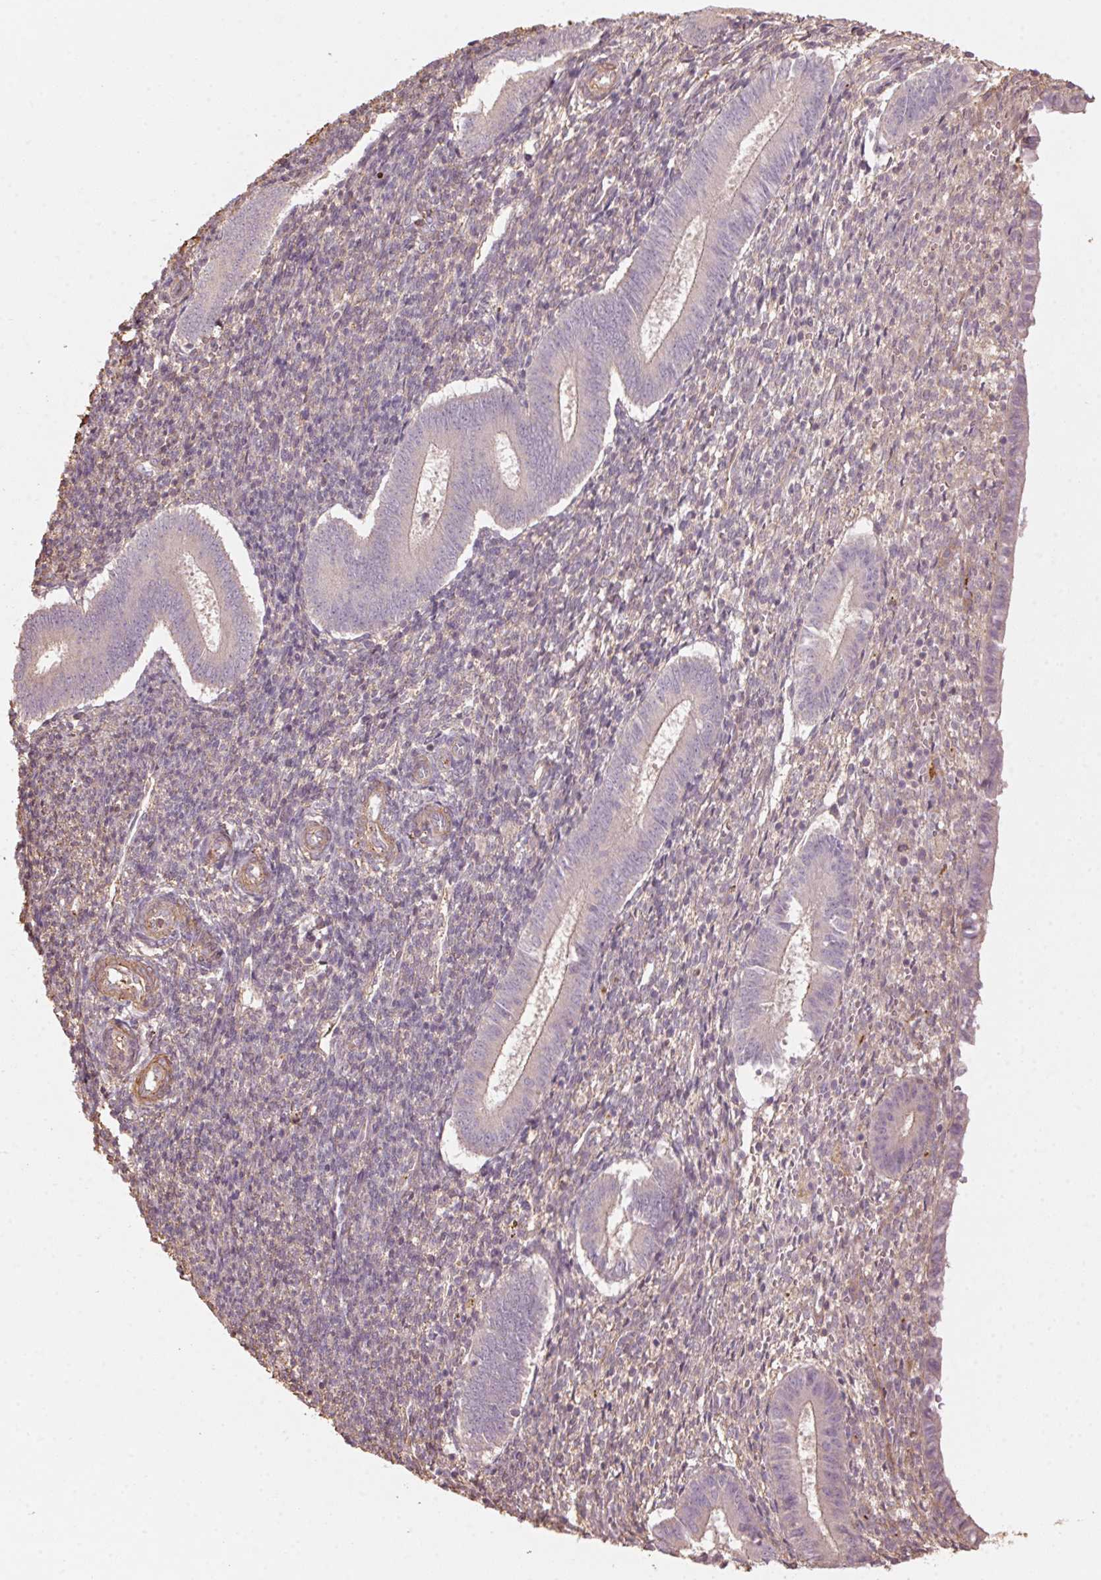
{"staining": {"intensity": "negative", "quantity": "none", "location": "none"}, "tissue": "endometrium", "cell_type": "Cells in endometrial stroma", "image_type": "normal", "snomed": [{"axis": "morphology", "description": "Normal tissue, NOS"}, {"axis": "topography", "description": "Endometrium"}], "caption": "Immunohistochemistry (IHC) image of unremarkable endometrium: endometrium stained with DAB exhibits no significant protein expression in cells in endometrial stroma.", "gene": "QDPR", "patient": {"sex": "female", "age": 25}}